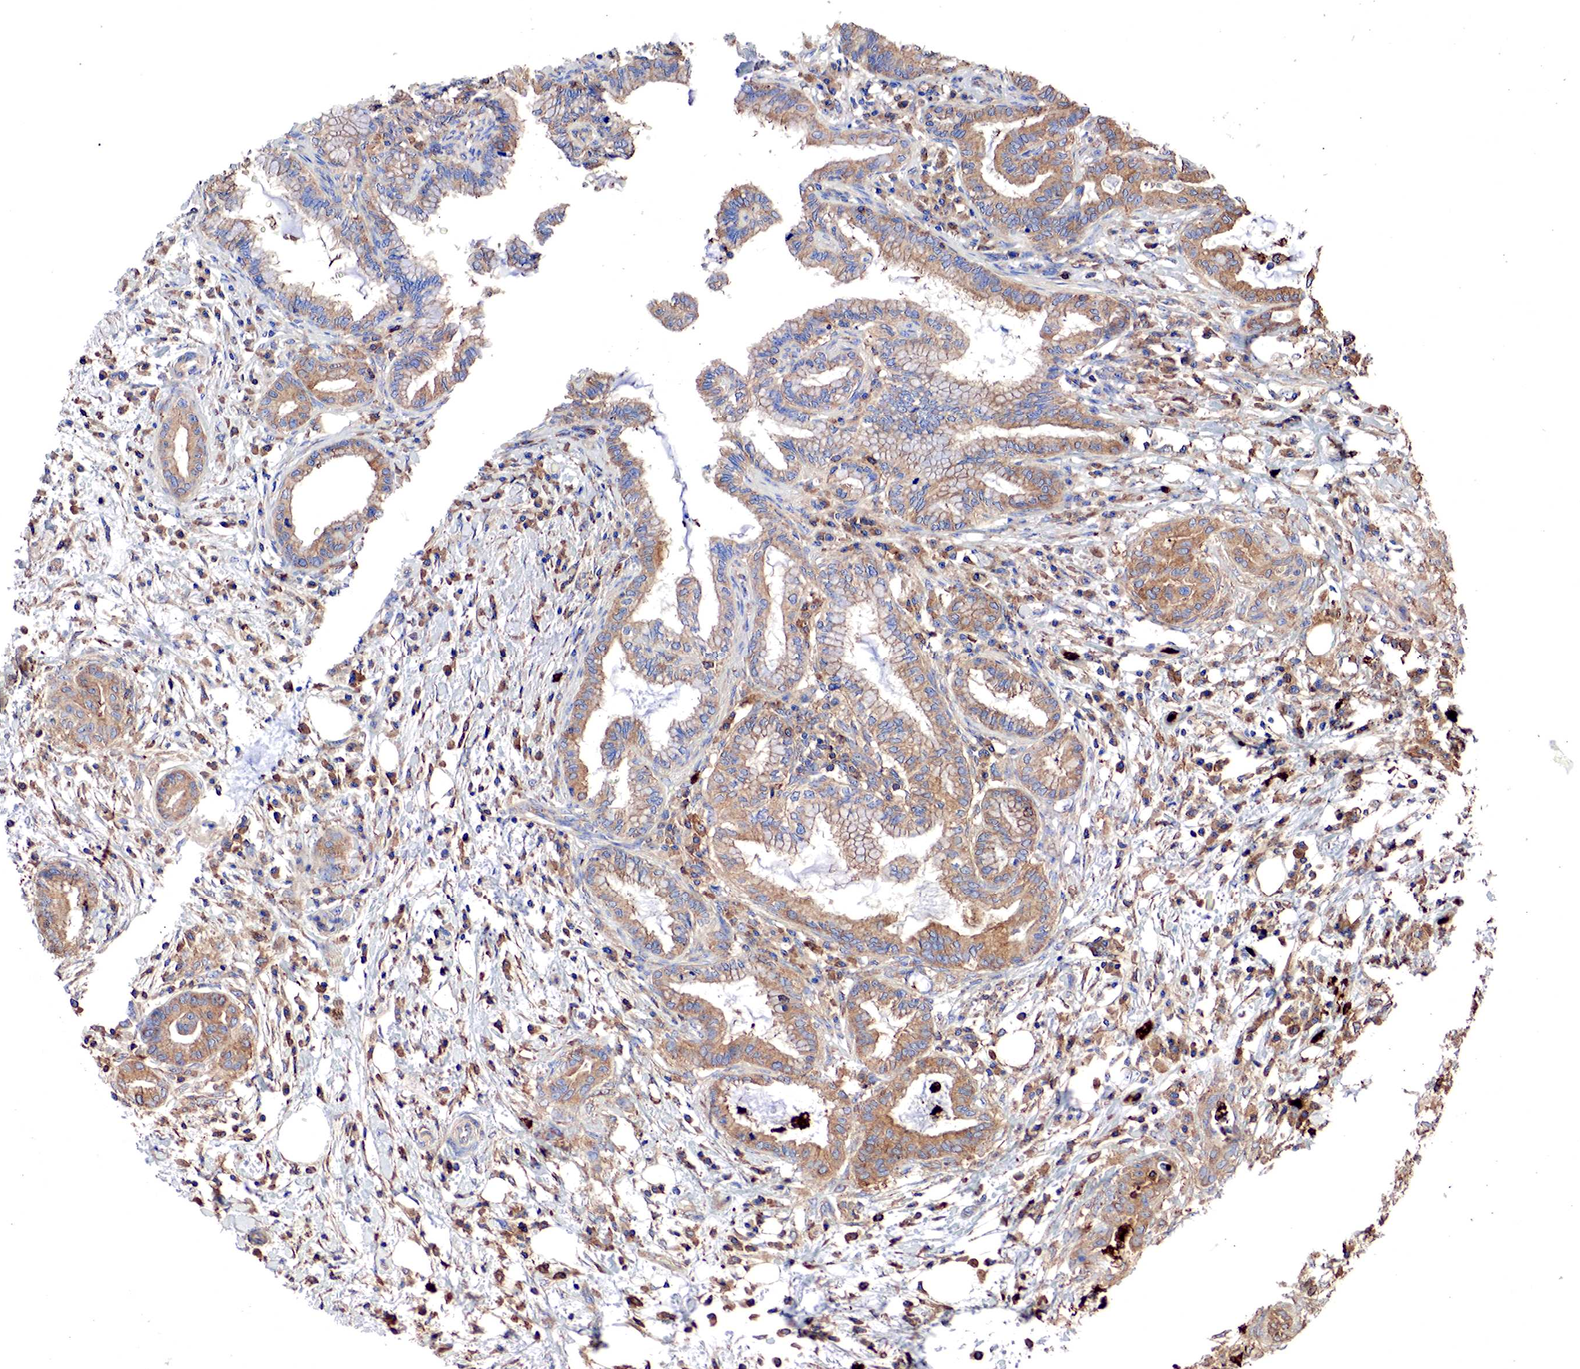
{"staining": {"intensity": "moderate", "quantity": "25%-75%", "location": "cytoplasmic/membranous"}, "tissue": "pancreatic cancer", "cell_type": "Tumor cells", "image_type": "cancer", "snomed": [{"axis": "morphology", "description": "Adenocarcinoma, NOS"}, {"axis": "topography", "description": "Pancreas"}], "caption": "Protein staining of pancreatic cancer (adenocarcinoma) tissue exhibits moderate cytoplasmic/membranous staining in approximately 25%-75% of tumor cells. Nuclei are stained in blue.", "gene": "G6PD", "patient": {"sex": "female", "age": 64}}